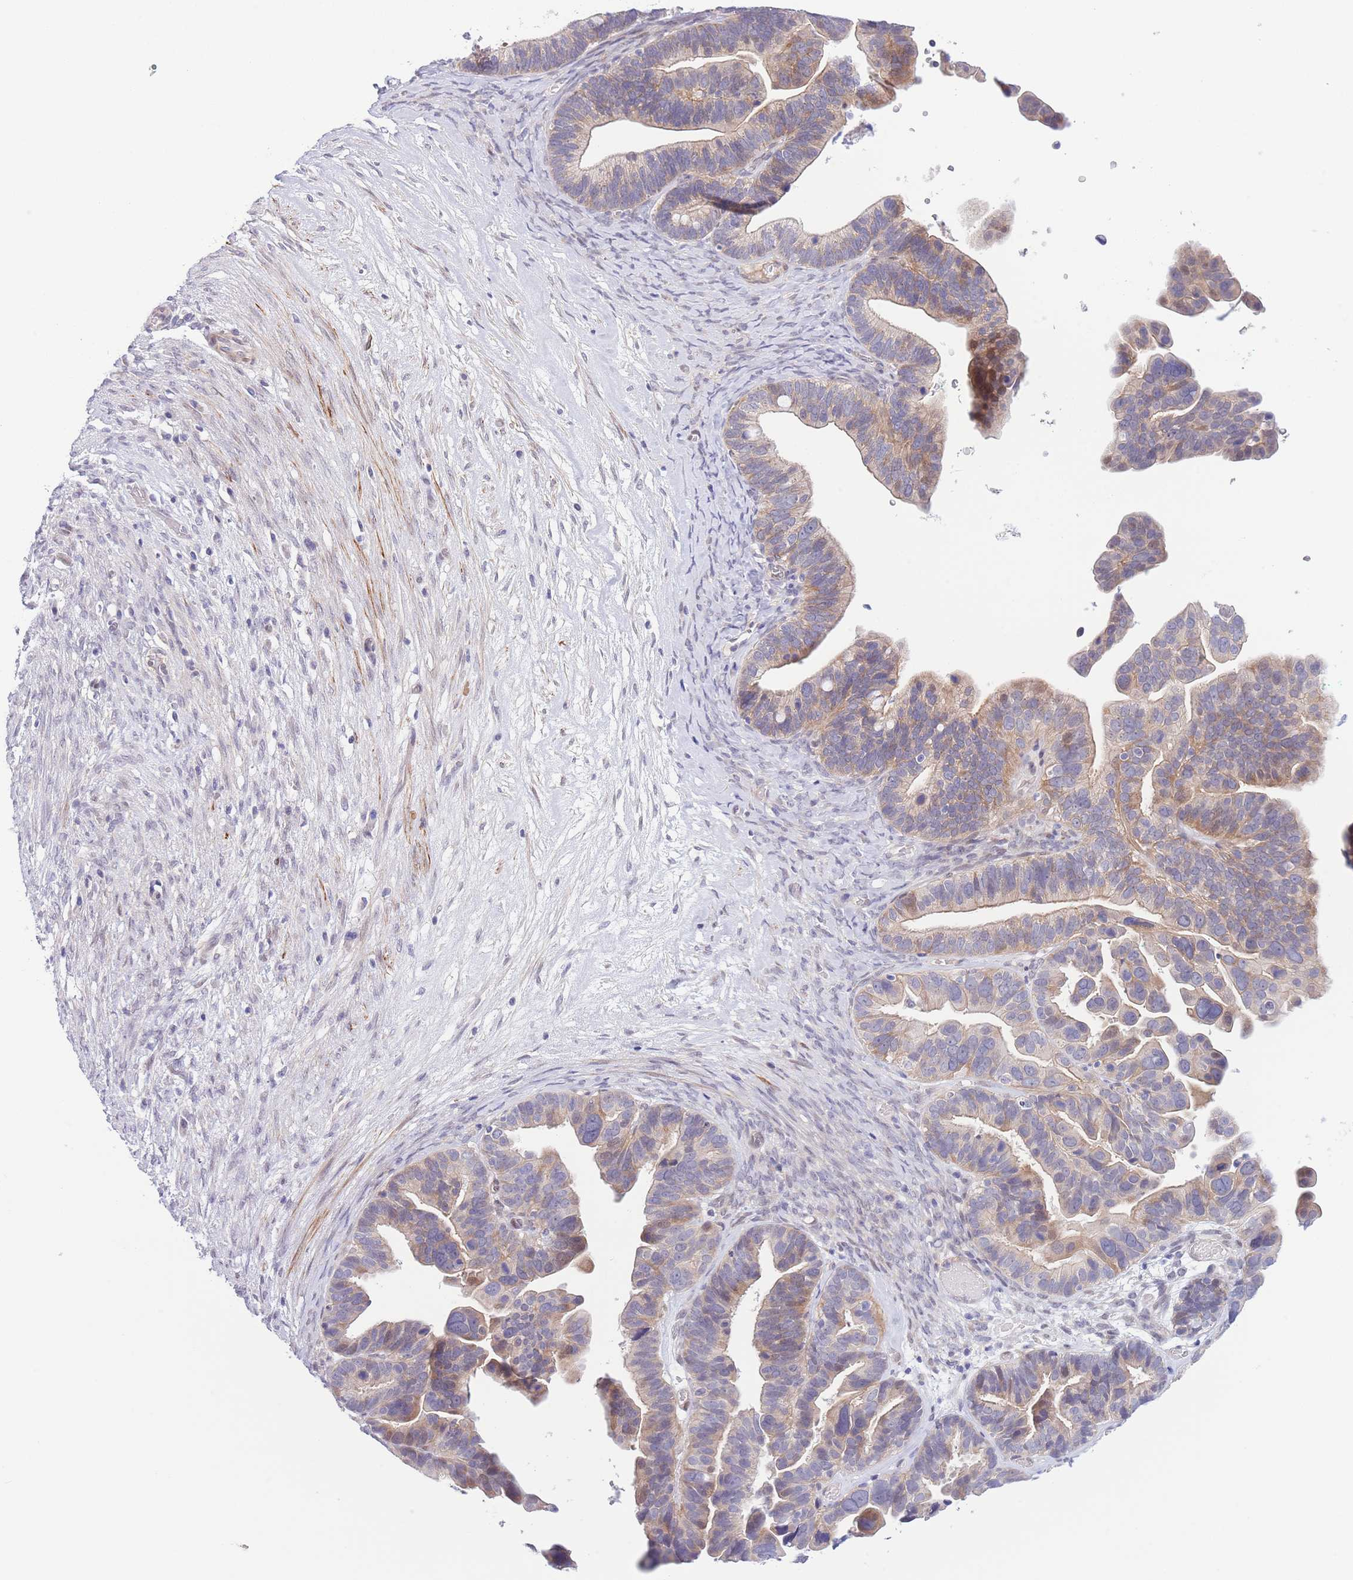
{"staining": {"intensity": "weak", "quantity": "25%-75%", "location": "cytoplasmic/membranous"}, "tissue": "ovarian cancer", "cell_type": "Tumor cells", "image_type": "cancer", "snomed": [{"axis": "morphology", "description": "Cystadenocarcinoma, serous, NOS"}, {"axis": "topography", "description": "Ovary"}], "caption": "An immunohistochemistry (IHC) histopathology image of neoplastic tissue is shown. Protein staining in brown labels weak cytoplasmic/membranous positivity in serous cystadenocarcinoma (ovarian) within tumor cells.", "gene": "C9orf152", "patient": {"sex": "female", "age": 56}}